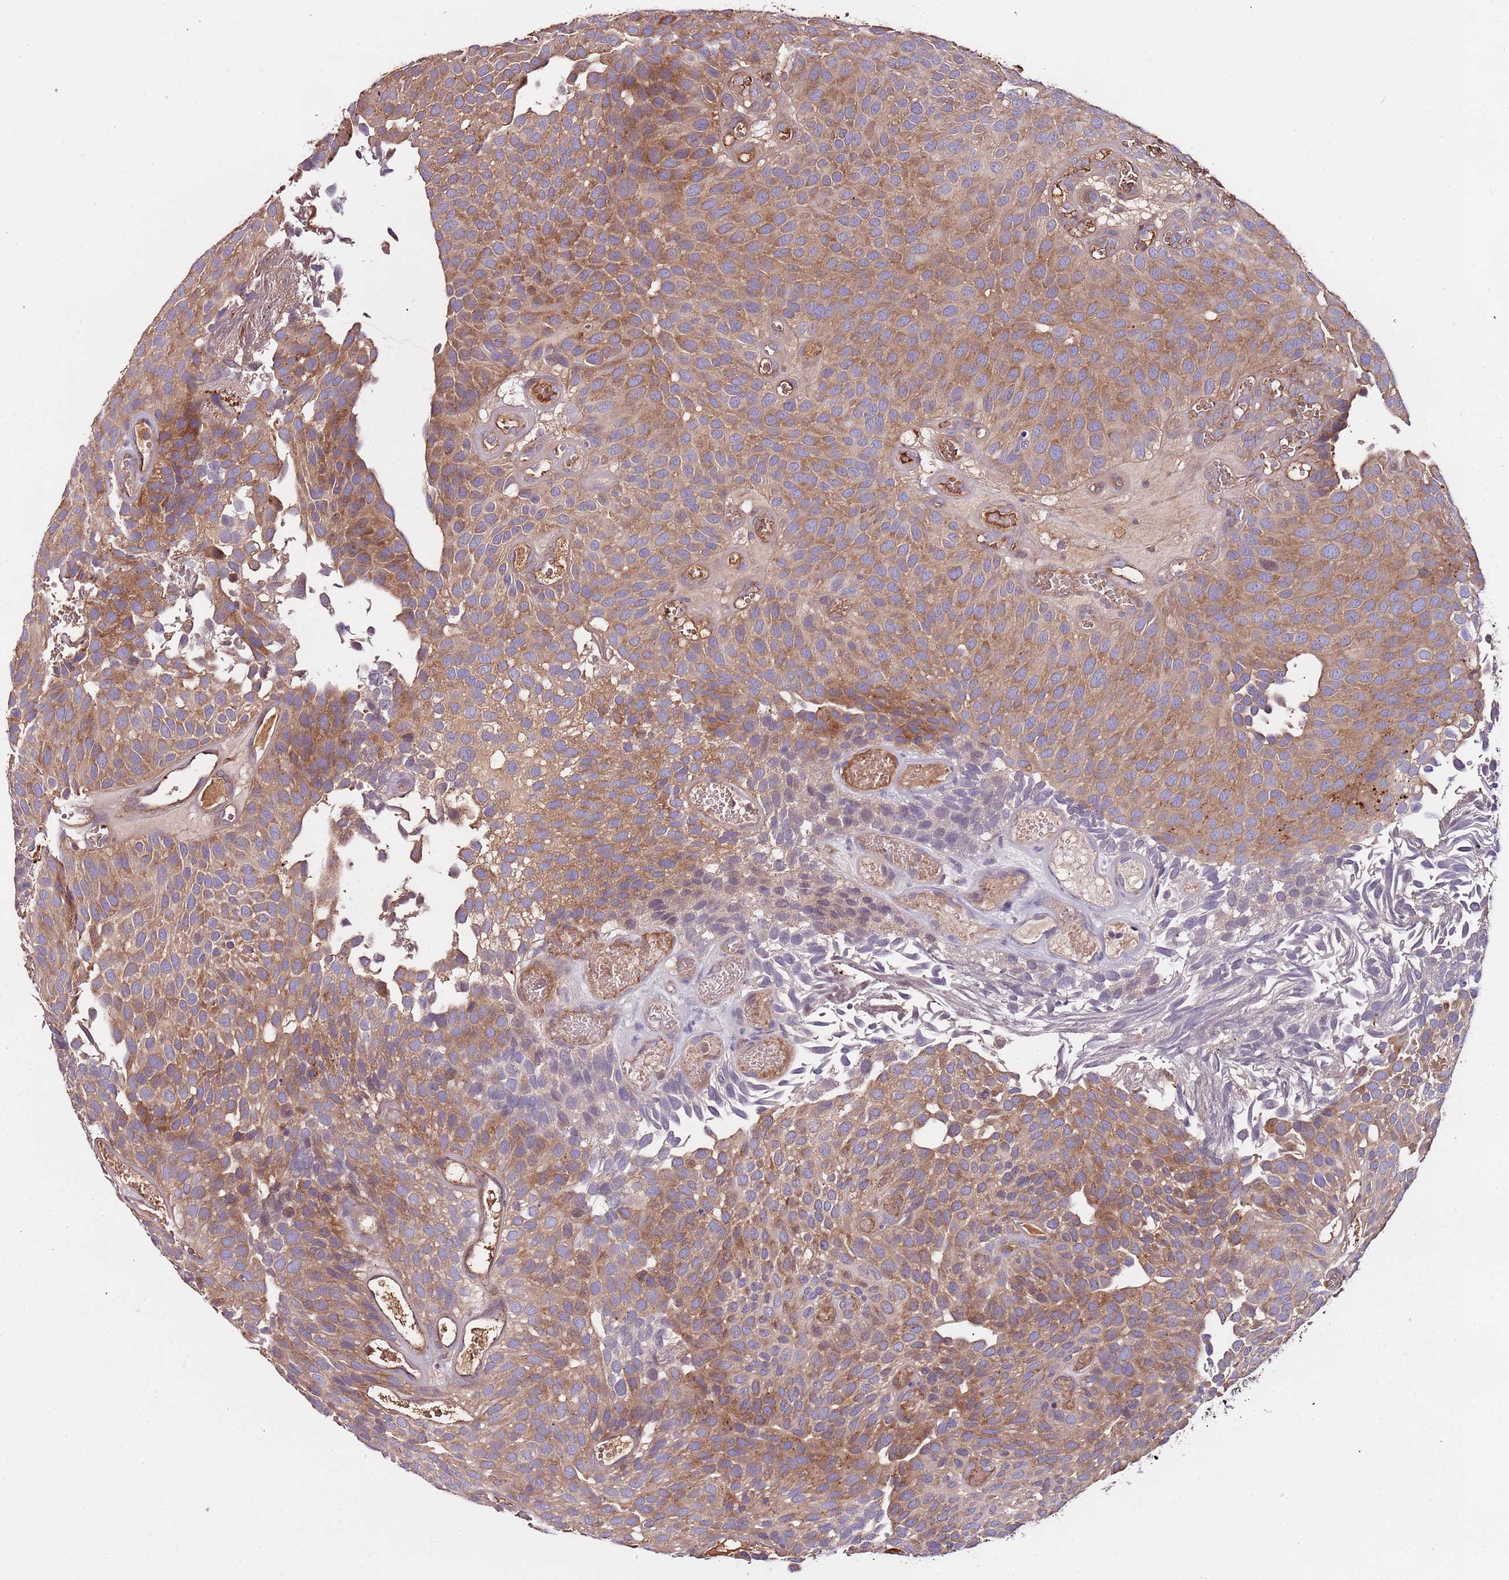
{"staining": {"intensity": "moderate", "quantity": ">75%", "location": "cytoplasmic/membranous"}, "tissue": "urothelial cancer", "cell_type": "Tumor cells", "image_type": "cancer", "snomed": [{"axis": "morphology", "description": "Urothelial carcinoma, Low grade"}, {"axis": "topography", "description": "Urinary bladder"}], "caption": "Low-grade urothelial carcinoma was stained to show a protein in brown. There is medium levels of moderate cytoplasmic/membranous staining in approximately >75% of tumor cells. (IHC, brightfield microscopy, high magnification).", "gene": "DENR", "patient": {"sex": "male", "age": 89}}